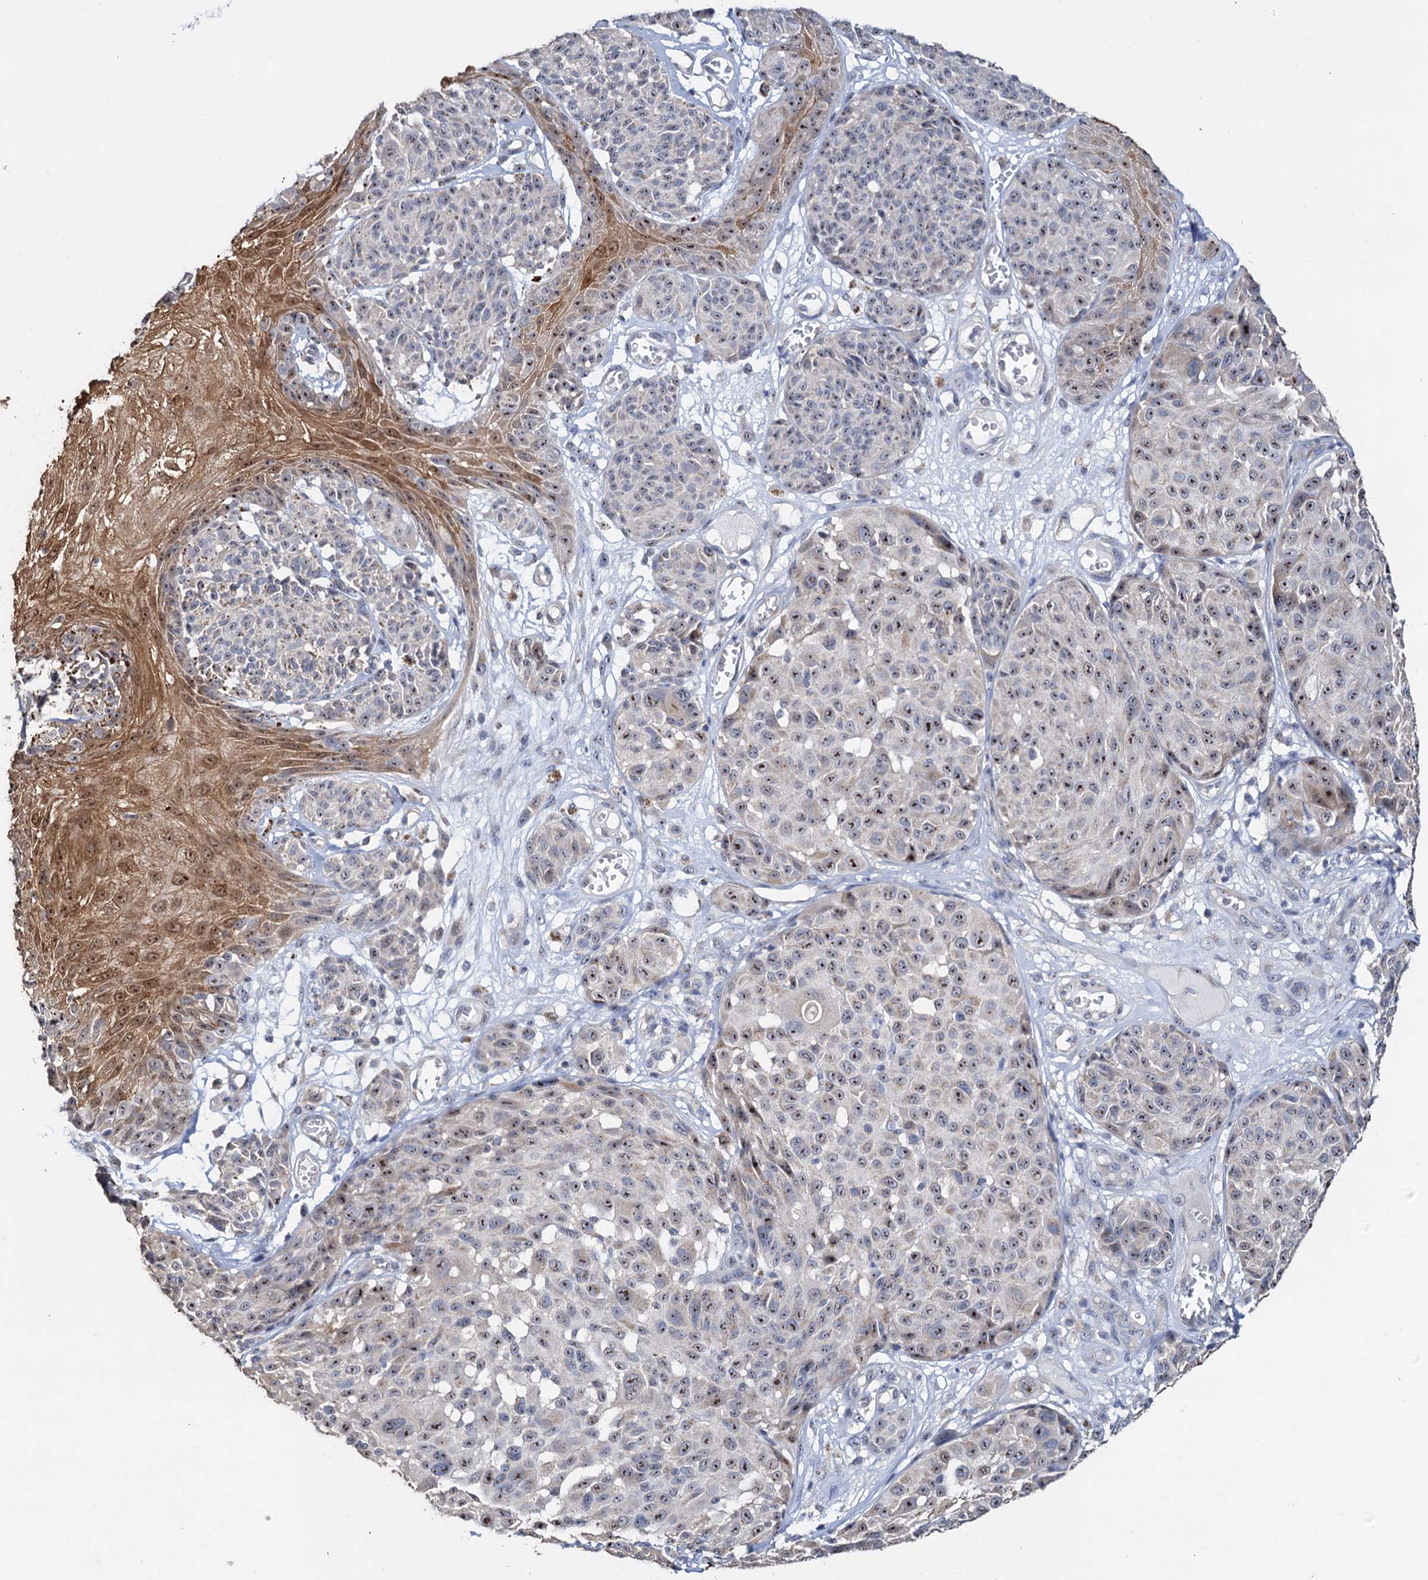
{"staining": {"intensity": "moderate", "quantity": ">75%", "location": "nuclear"}, "tissue": "melanoma", "cell_type": "Tumor cells", "image_type": "cancer", "snomed": [{"axis": "morphology", "description": "Malignant melanoma, NOS"}, {"axis": "topography", "description": "Skin"}], "caption": "Malignant melanoma stained with DAB (3,3'-diaminobenzidine) IHC displays medium levels of moderate nuclear positivity in about >75% of tumor cells.", "gene": "C2CD3", "patient": {"sex": "male", "age": 83}}